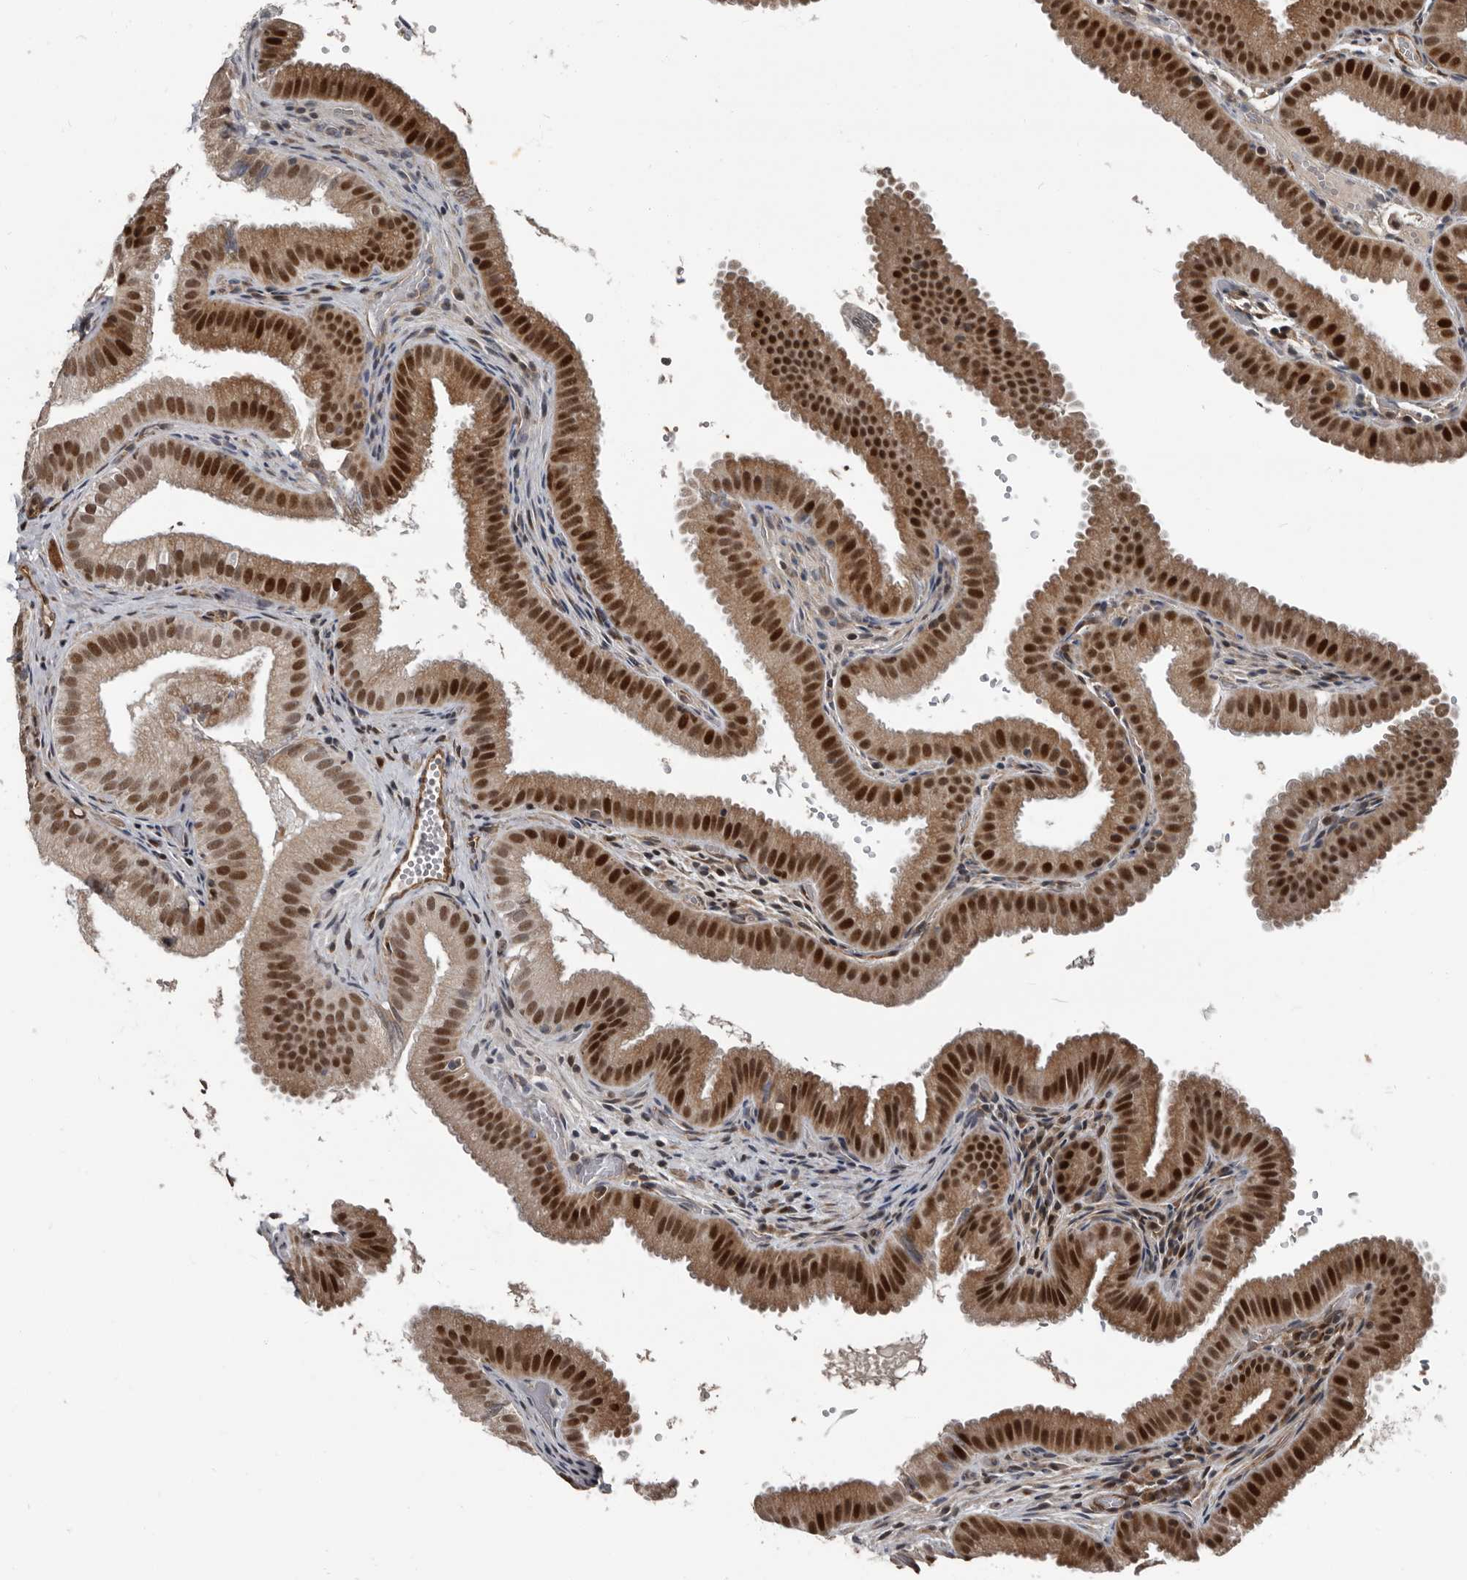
{"staining": {"intensity": "strong", "quantity": ">75%", "location": "cytoplasmic/membranous,nuclear"}, "tissue": "gallbladder", "cell_type": "Glandular cells", "image_type": "normal", "snomed": [{"axis": "morphology", "description": "Normal tissue, NOS"}, {"axis": "topography", "description": "Gallbladder"}], "caption": "High-magnification brightfield microscopy of benign gallbladder stained with DAB (brown) and counterstained with hematoxylin (blue). glandular cells exhibit strong cytoplasmic/membranous,nuclear positivity is identified in approximately>75% of cells.", "gene": "CHD1L", "patient": {"sex": "female", "age": 30}}